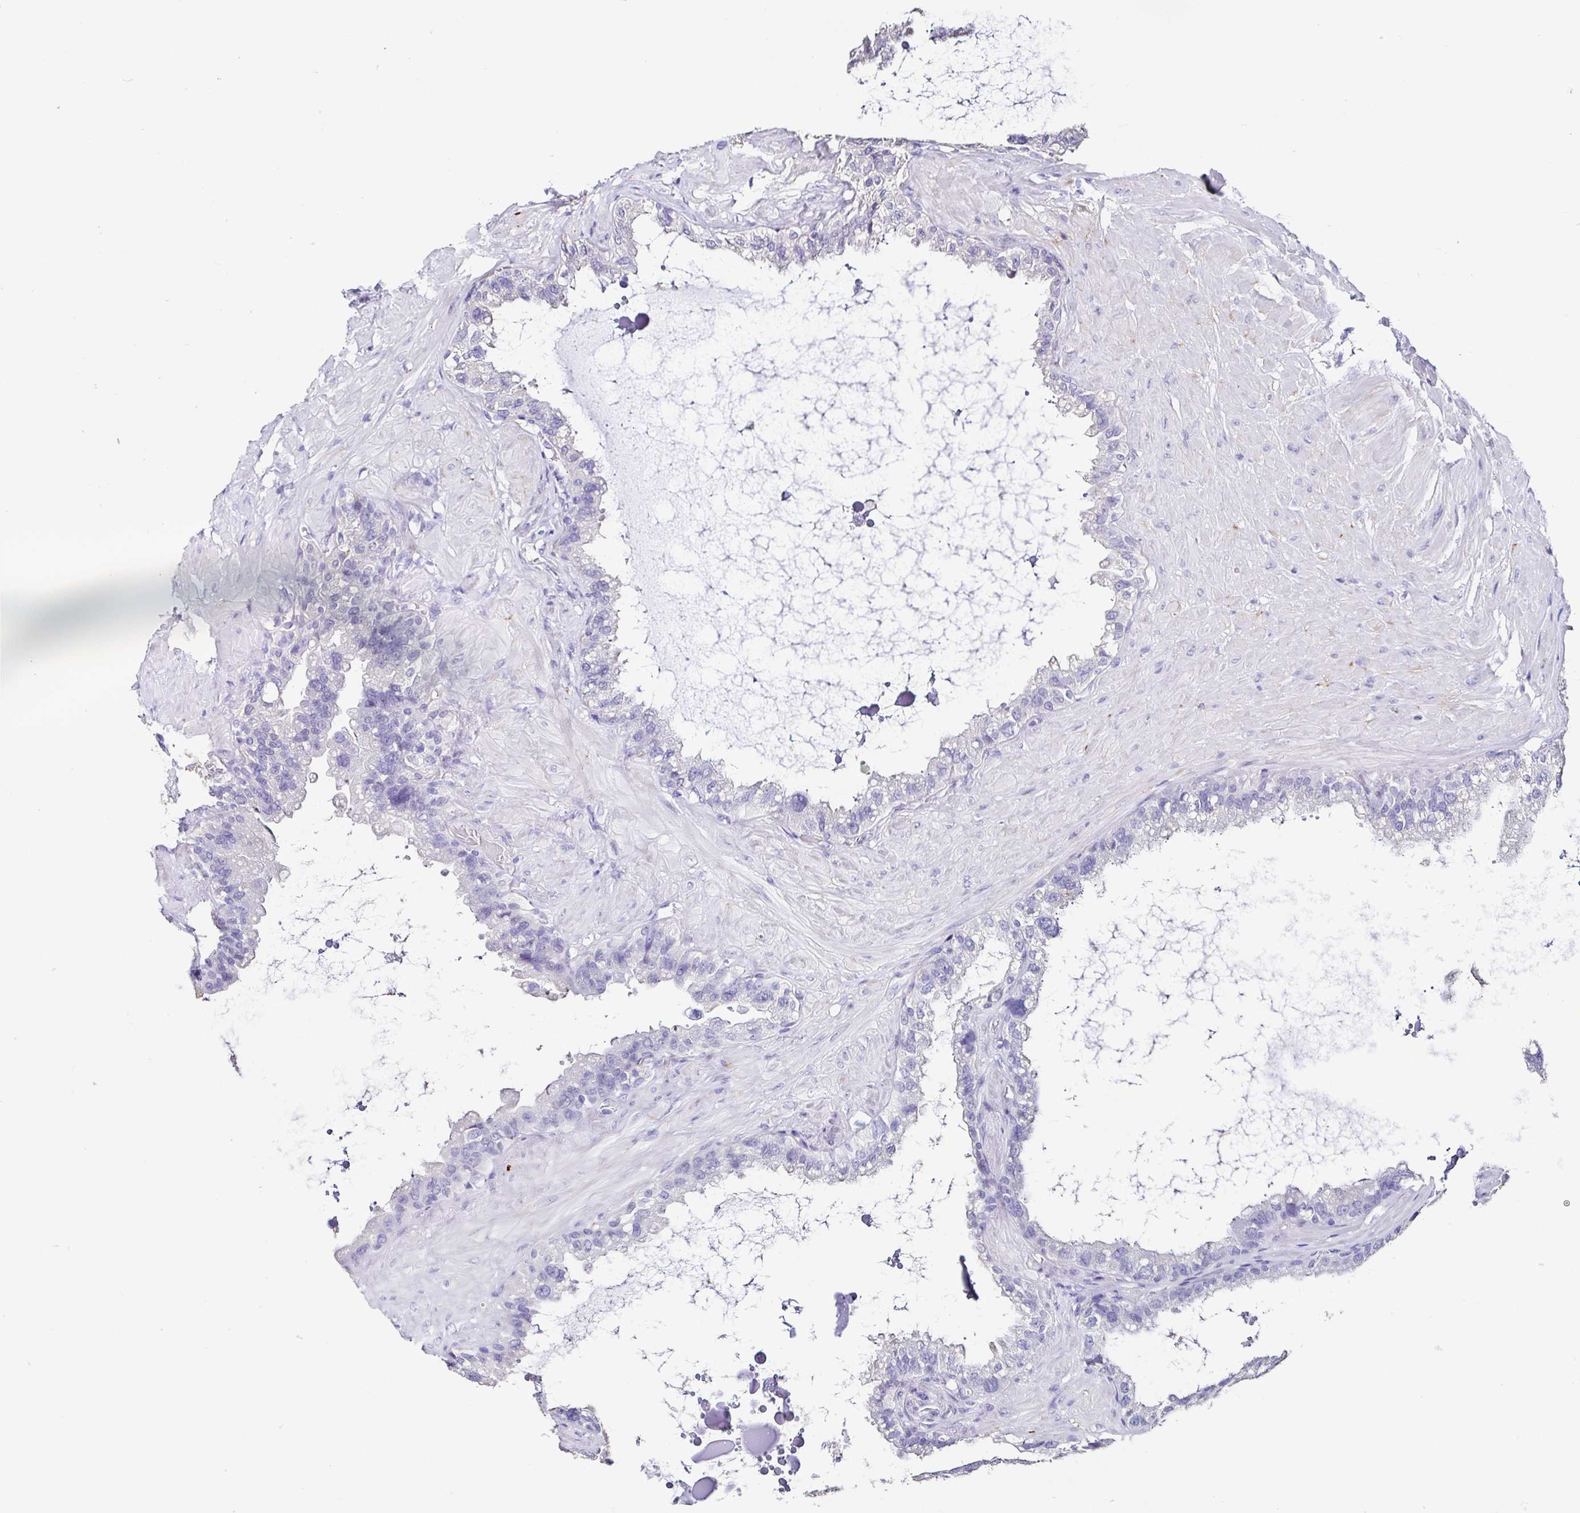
{"staining": {"intensity": "negative", "quantity": "none", "location": "none"}, "tissue": "seminal vesicle", "cell_type": "Glandular cells", "image_type": "normal", "snomed": [{"axis": "morphology", "description": "Normal tissue, NOS"}, {"axis": "topography", "description": "Seminal veicle"}, {"axis": "topography", "description": "Peripheral nerve tissue"}], "caption": "Seminal vesicle stained for a protein using IHC exhibits no staining glandular cells.", "gene": "TMPRSS11E", "patient": {"sex": "male", "age": 76}}